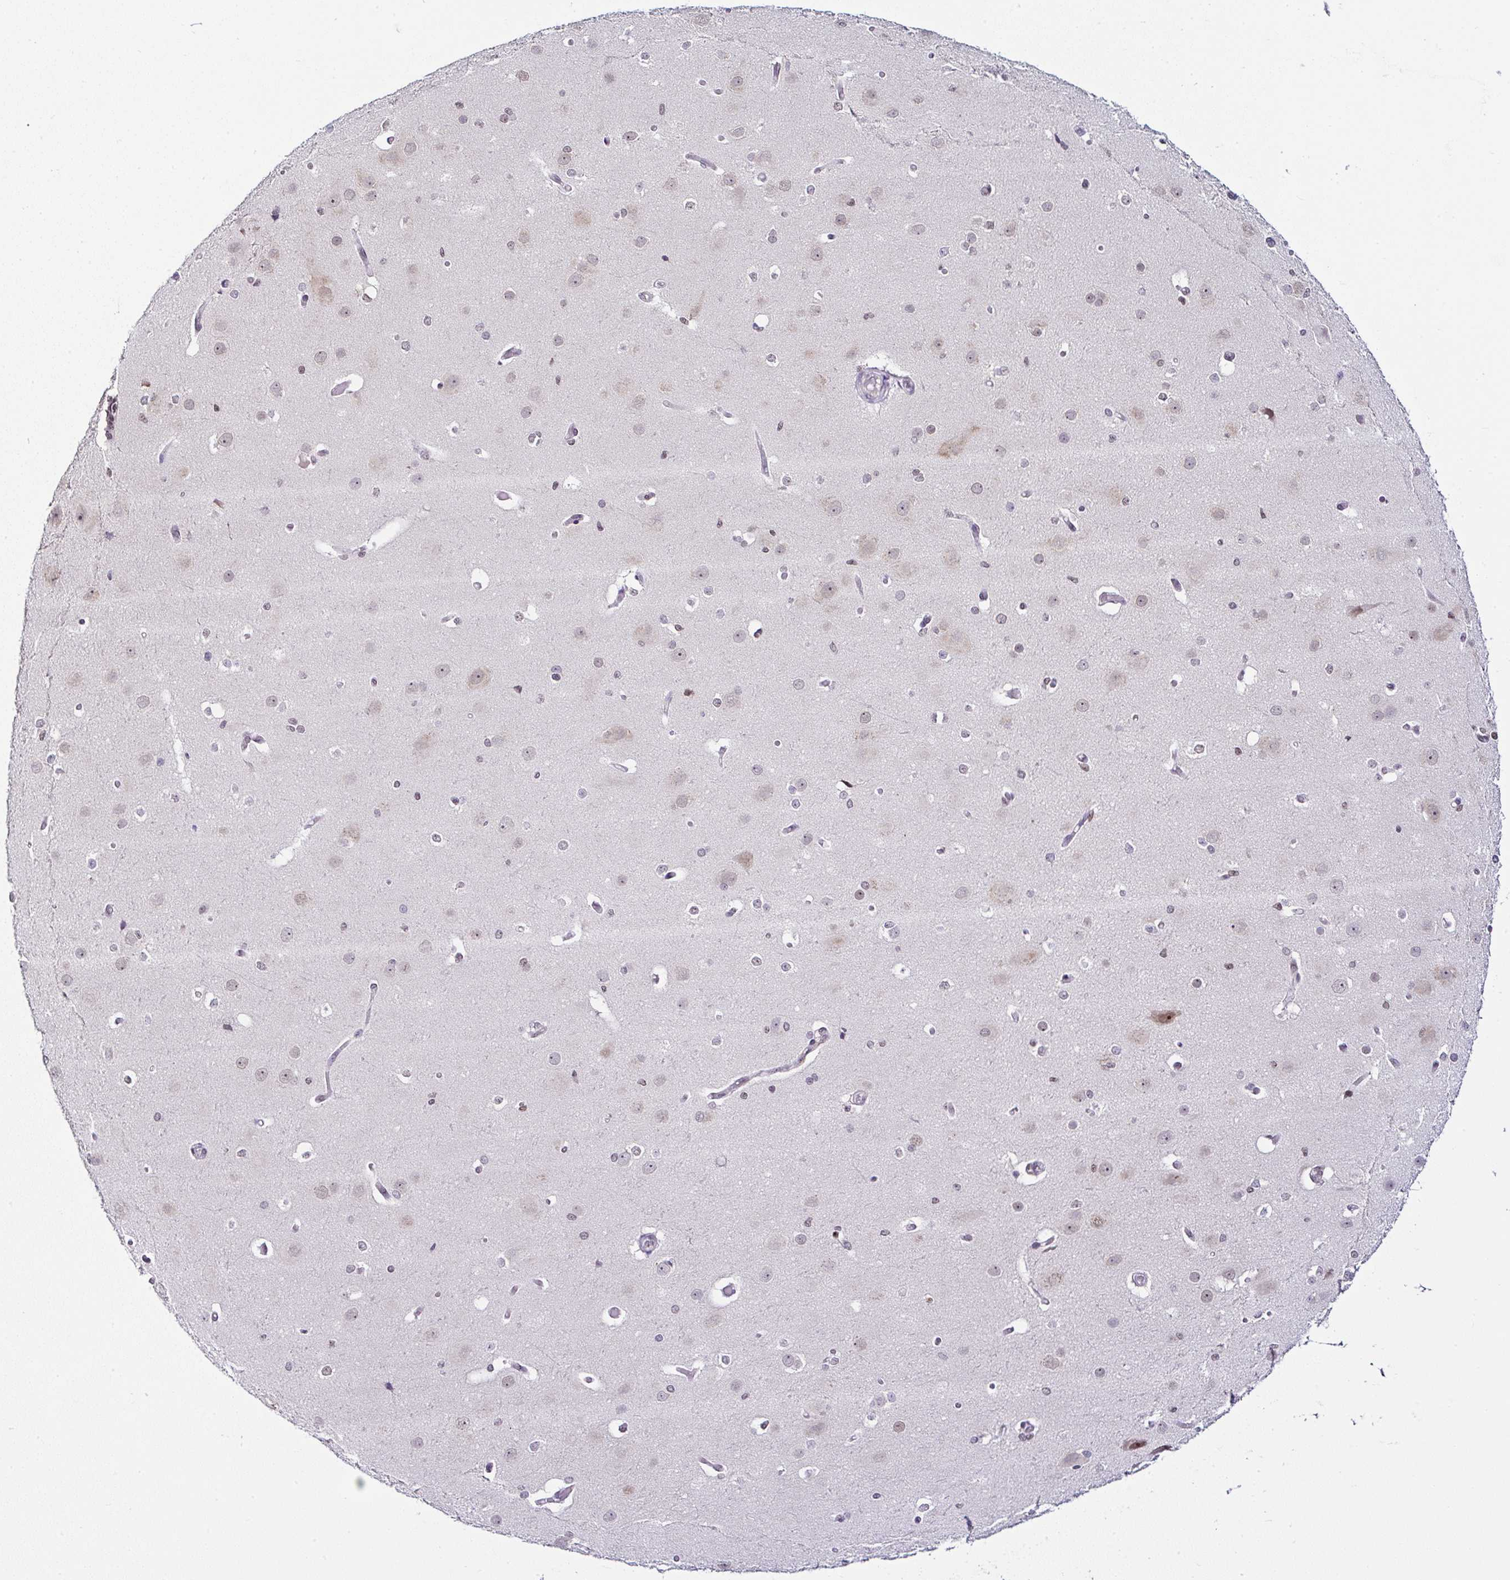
{"staining": {"intensity": "negative", "quantity": "none", "location": "none"}, "tissue": "cerebral cortex", "cell_type": "Endothelial cells", "image_type": "normal", "snomed": [{"axis": "morphology", "description": "Normal tissue, NOS"}, {"axis": "morphology", "description": "Inflammation, NOS"}, {"axis": "topography", "description": "Cerebral cortex"}], "caption": "Image shows no significant protein expression in endothelial cells of unremarkable cerebral cortex.", "gene": "PTPN2", "patient": {"sex": "male", "age": 6}}